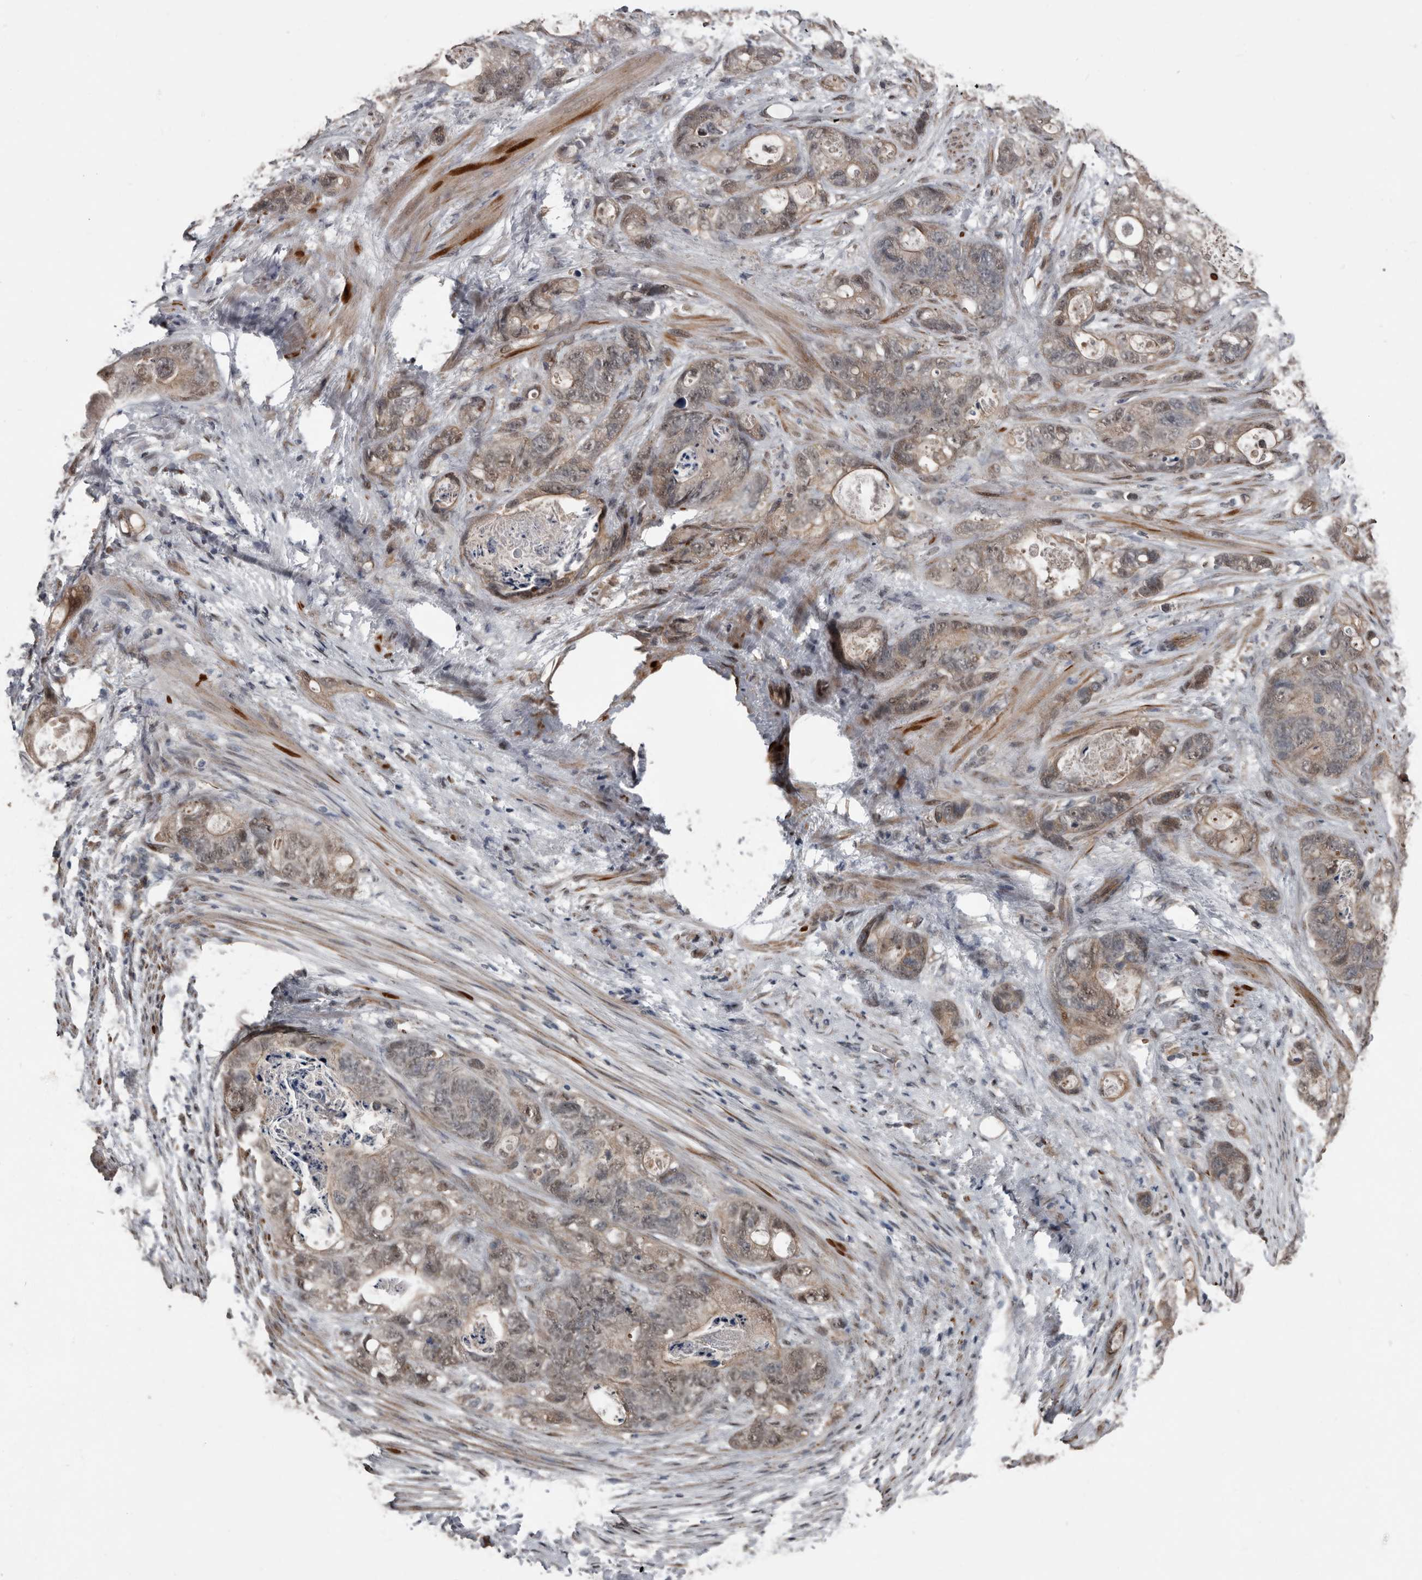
{"staining": {"intensity": "weak", "quantity": "25%-75%", "location": "cytoplasmic/membranous,nuclear"}, "tissue": "stomach cancer", "cell_type": "Tumor cells", "image_type": "cancer", "snomed": [{"axis": "morphology", "description": "Normal tissue, NOS"}, {"axis": "morphology", "description": "Adenocarcinoma, NOS"}, {"axis": "topography", "description": "Stomach"}], "caption": "IHC (DAB (3,3'-diaminobenzidine)) staining of stomach cancer (adenocarcinoma) reveals weak cytoplasmic/membranous and nuclear protein staining in approximately 25%-75% of tumor cells.", "gene": "FSBP", "patient": {"sex": "female", "age": 89}}